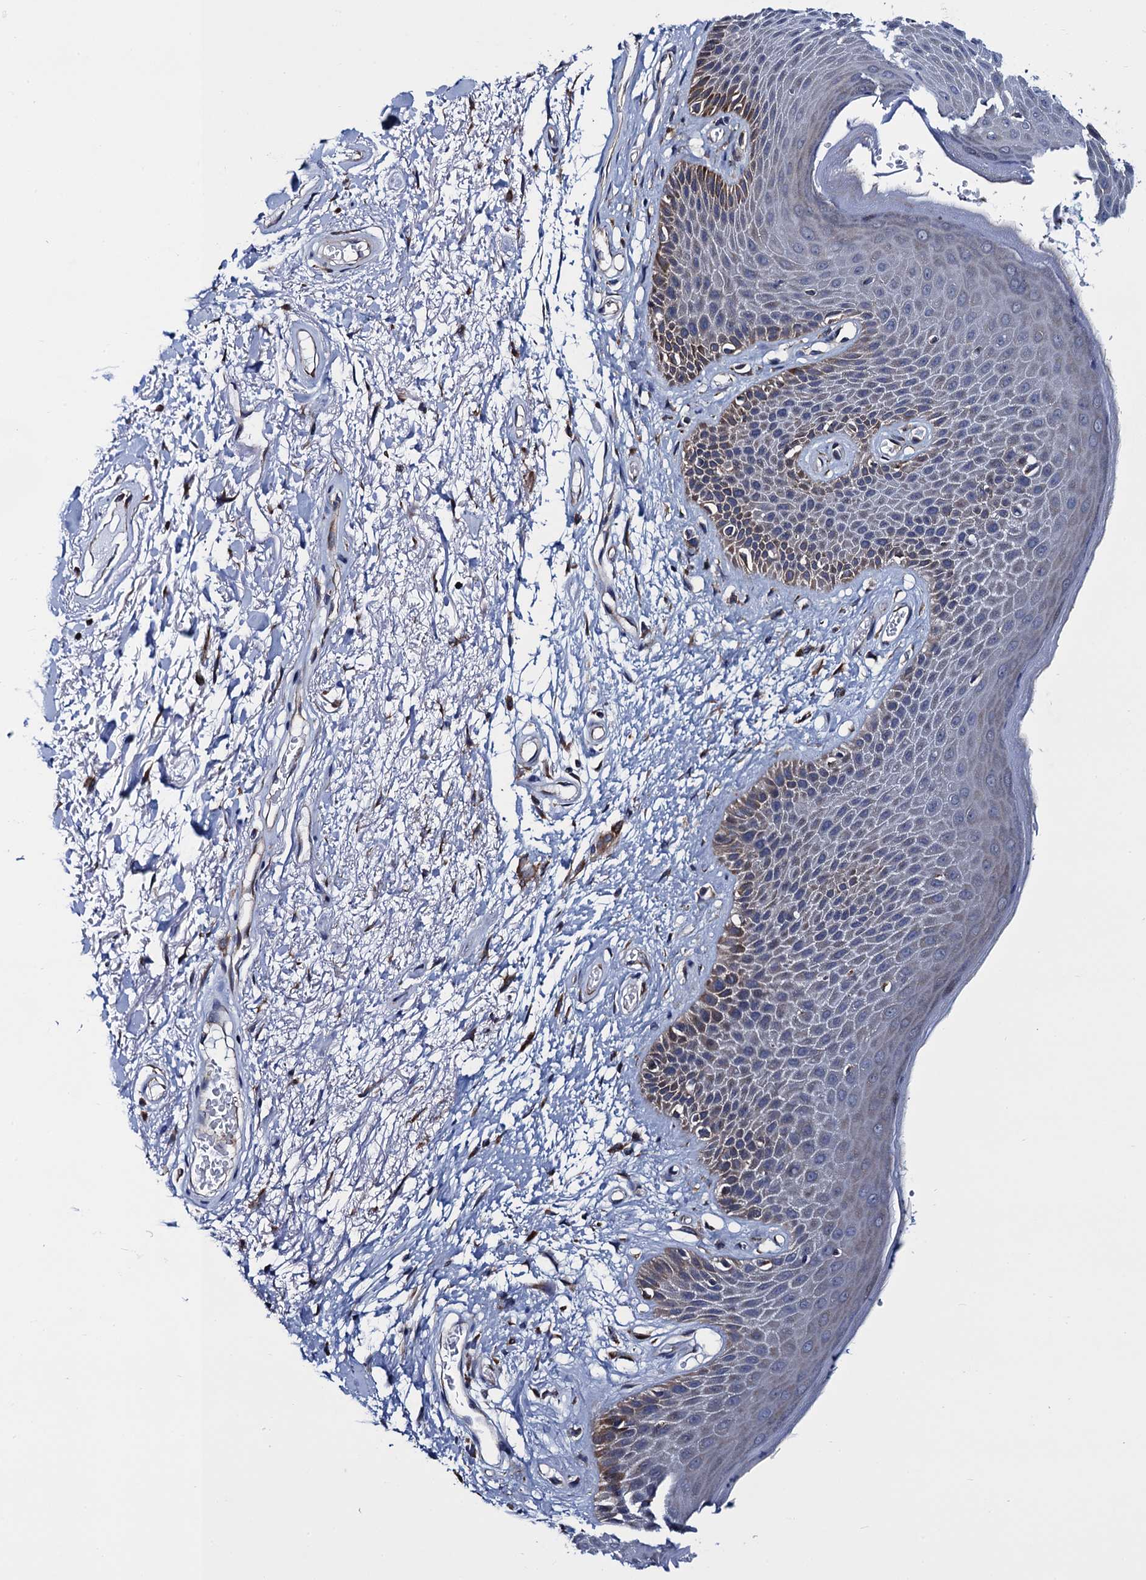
{"staining": {"intensity": "moderate", "quantity": "<25%", "location": "cytoplasmic/membranous"}, "tissue": "skin", "cell_type": "Epidermal cells", "image_type": "normal", "snomed": [{"axis": "morphology", "description": "Normal tissue, NOS"}, {"axis": "topography", "description": "Anal"}], "caption": "High-power microscopy captured an immunohistochemistry (IHC) micrograph of normal skin, revealing moderate cytoplasmic/membranous staining in about <25% of epidermal cells. (IHC, brightfield microscopy, high magnification).", "gene": "PGLS", "patient": {"sex": "male", "age": 74}}